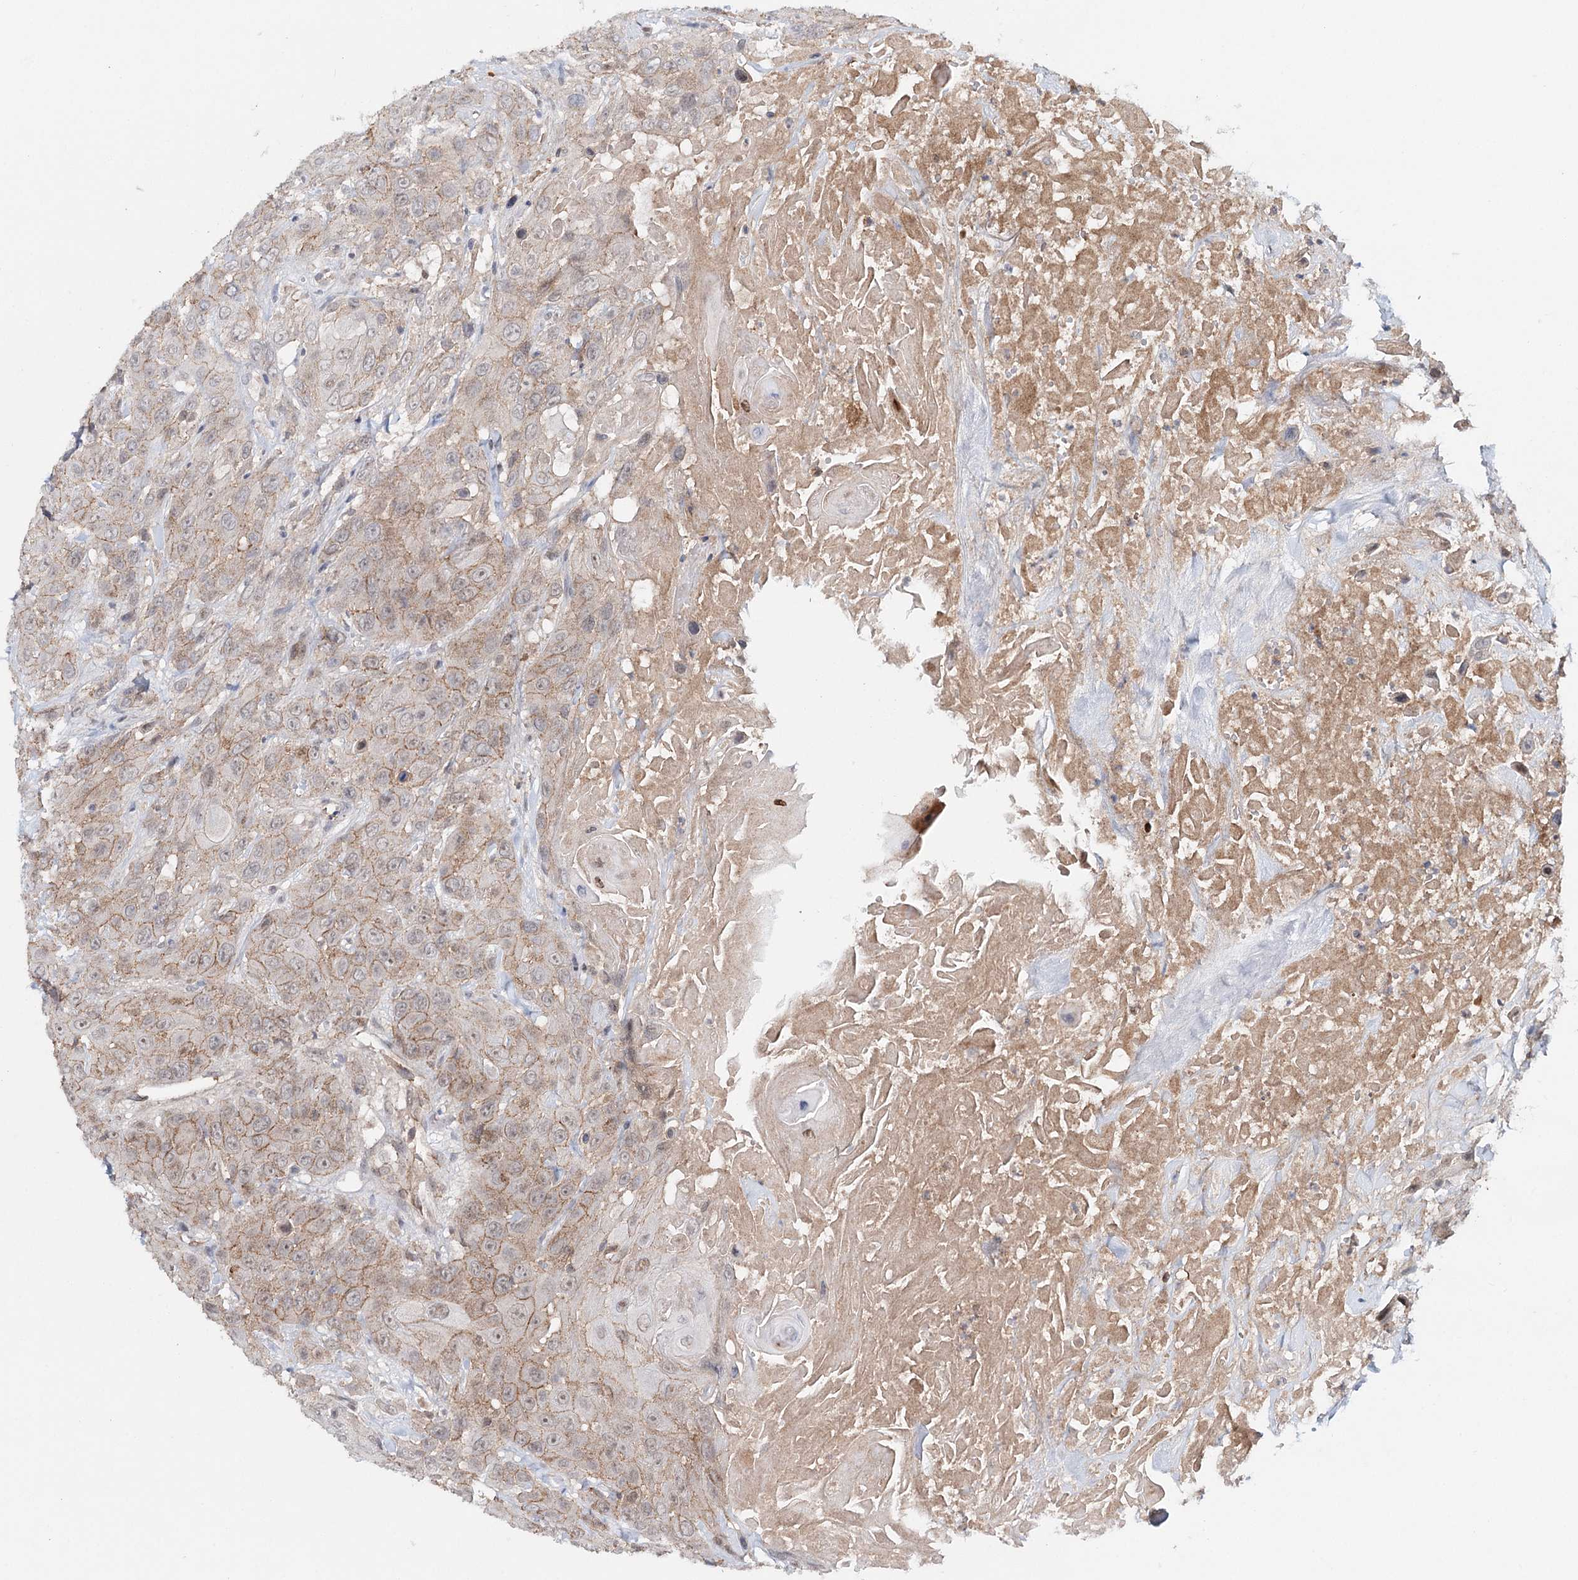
{"staining": {"intensity": "weak", "quantity": ">75%", "location": "cytoplasmic/membranous"}, "tissue": "head and neck cancer", "cell_type": "Tumor cells", "image_type": "cancer", "snomed": [{"axis": "morphology", "description": "Squamous cell carcinoma, NOS"}, {"axis": "topography", "description": "Head-Neck"}], "caption": "A low amount of weak cytoplasmic/membranous positivity is appreciated in about >75% of tumor cells in squamous cell carcinoma (head and neck) tissue. The protein of interest is shown in brown color, while the nuclei are stained blue.", "gene": "PKP4", "patient": {"sex": "male", "age": 81}}